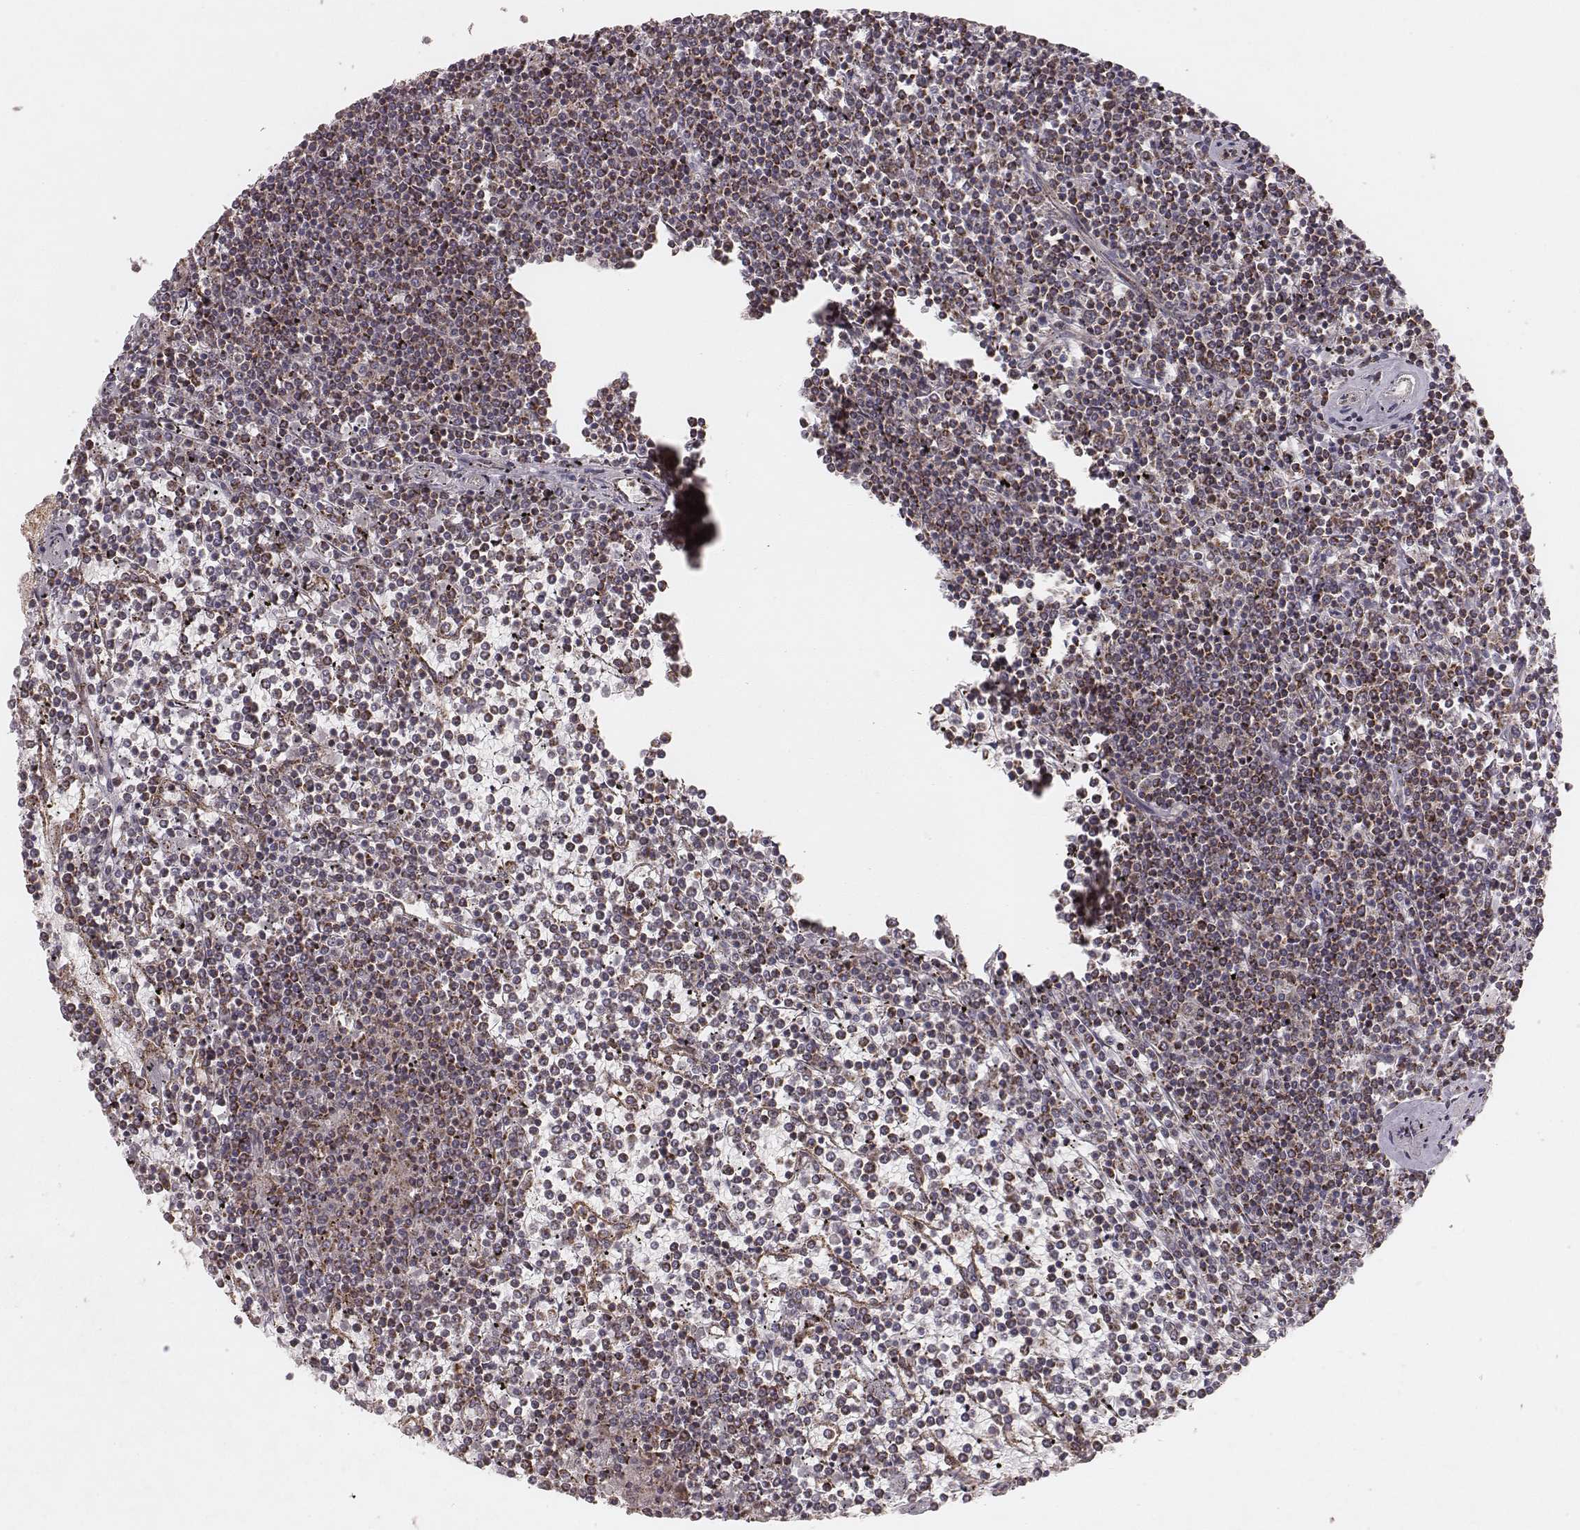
{"staining": {"intensity": "moderate", "quantity": ">75%", "location": "cytoplasmic/membranous"}, "tissue": "lymphoma", "cell_type": "Tumor cells", "image_type": "cancer", "snomed": [{"axis": "morphology", "description": "Malignant lymphoma, non-Hodgkin's type, Low grade"}, {"axis": "topography", "description": "Spleen"}], "caption": "Immunohistochemistry photomicrograph of neoplastic tissue: malignant lymphoma, non-Hodgkin's type (low-grade) stained using immunohistochemistry (IHC) reveals medium levels of moderate protein expression localized specifically in the cytoplasmic/membranous of tumor cells, appearing as a cytoplasmic/membranous brown color.", "gene": "NDUFA7", "patient": {"sex": "female", "age": 19}}